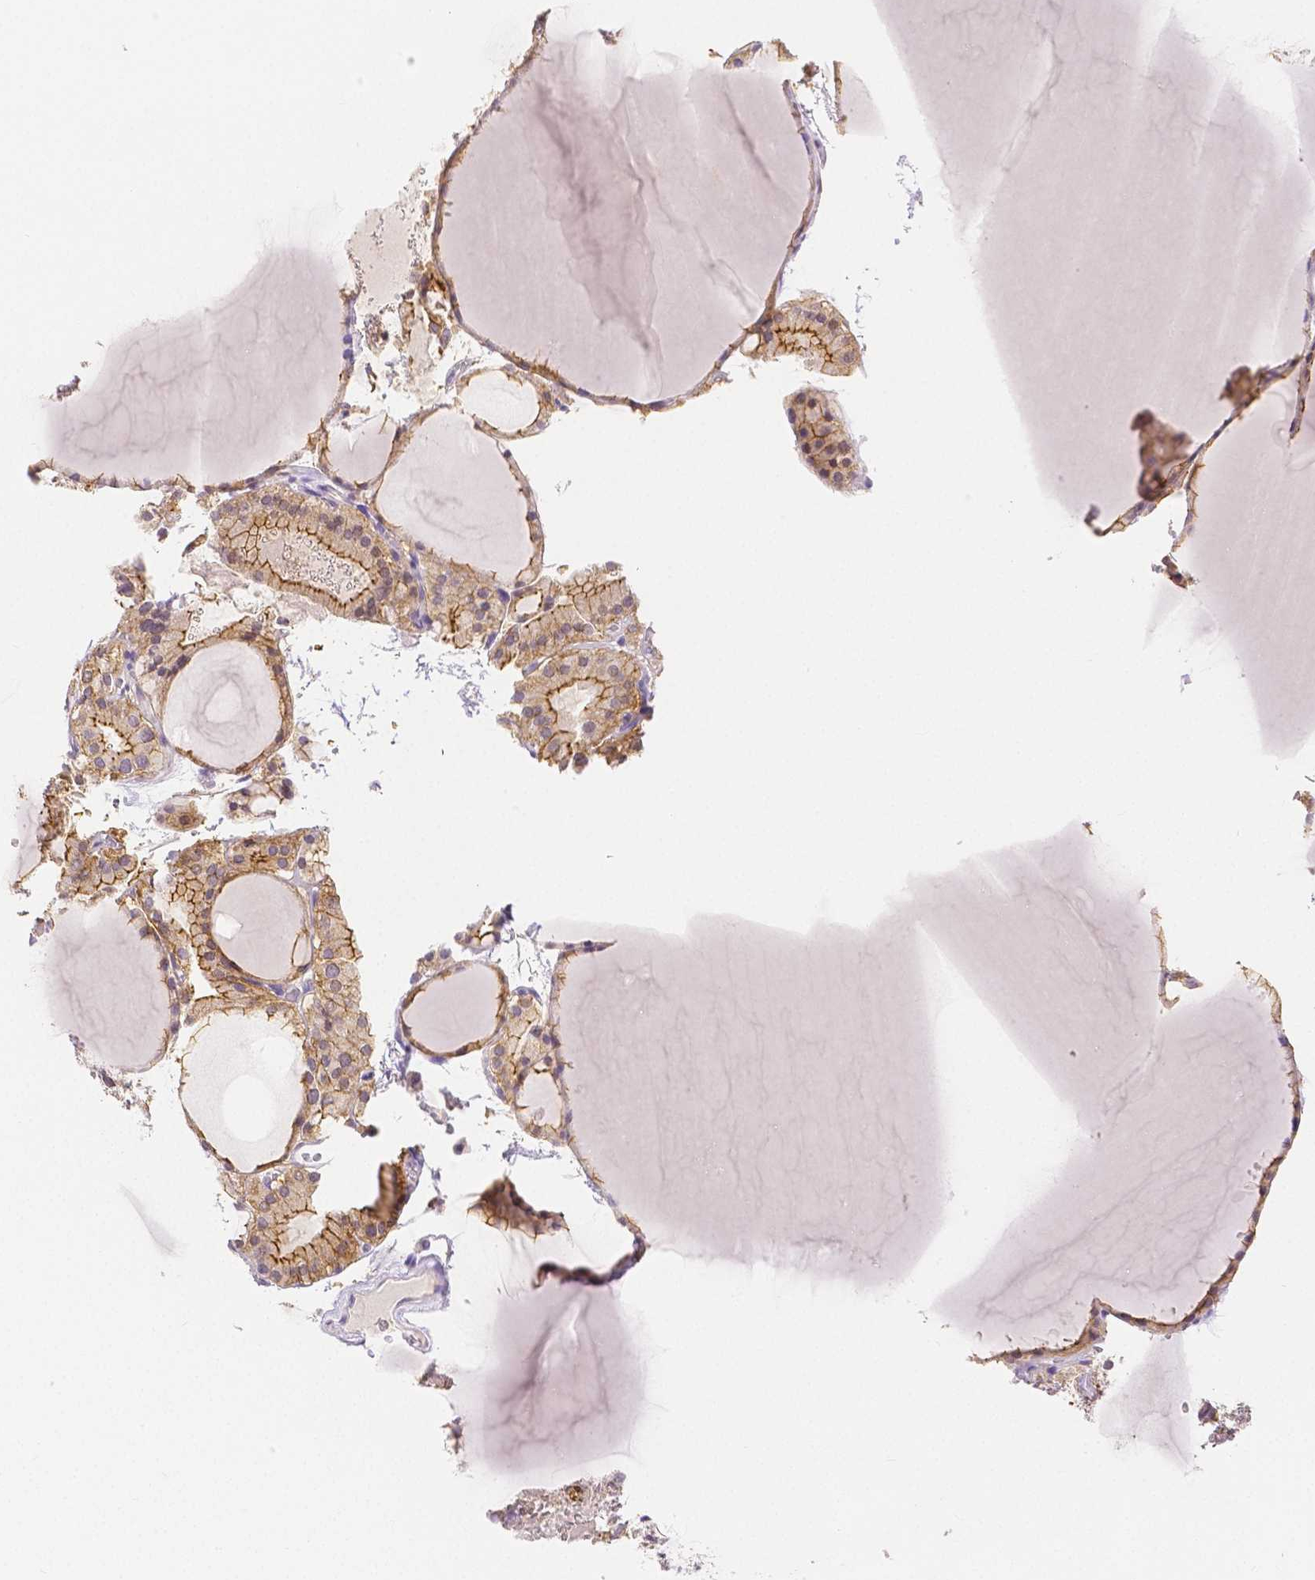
{"staining": {"intensity": "weak", "quantity": ">75%", "location": "cytoplasmic/membranous"}, "tissue": "thyroid cancer", "cell_type": "Tumor cells", "image_type": "cancer", "snomed": [{"axis": "morphology", "description": "Papillary adenocarcinoma, NOS"}, {"axis": "topography", "description": "Thyroid gland"}], "caption": "Immunohistochemical staining of human papillary adenocarcinoma (thyroid) demonstrates low levels of weak cytoplasmic/membranous protein positivity in about >75% of tumor cells.", "gene": "OCLN", "patient": {"sex": "male", "age": 87}}